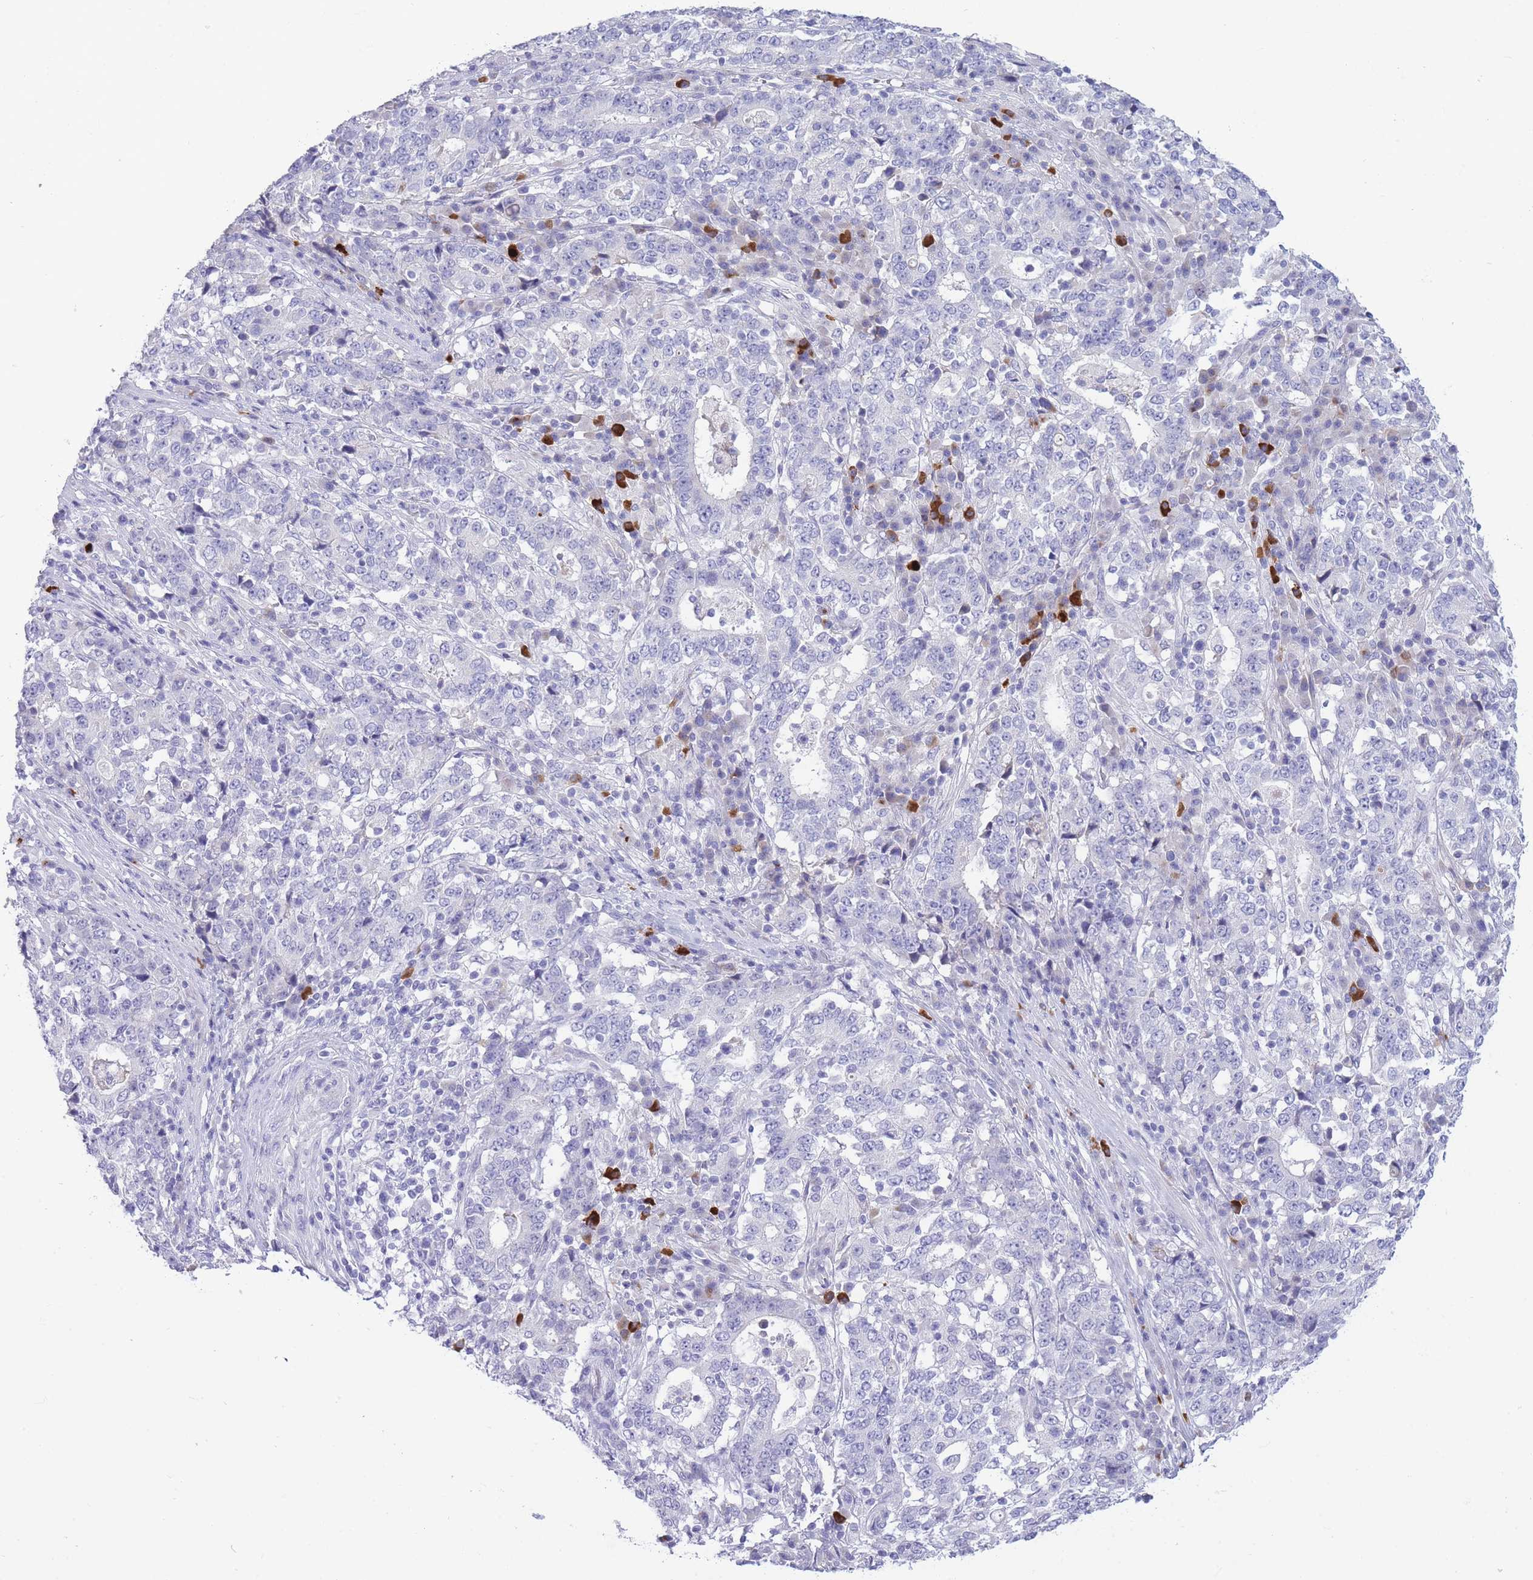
{"staining": {"intensity": "negative", "quantity": "none", "location": "none"}, "tissue": "stomach cancer", "cell_type": "Tumor cells", "image_type": "cancer", "snomed": [{"axis": "morphology", "description": "Adenocarcinoma, NOS"}, {"axis": "topography", "description": "Stomach"}], "caption": "Immunohistochemistry (IHC) of human stomach cancer reveals no positivity in tumor cells.", "gene": "ASAP3", "patient": {"sex": "male", "age": 59}}